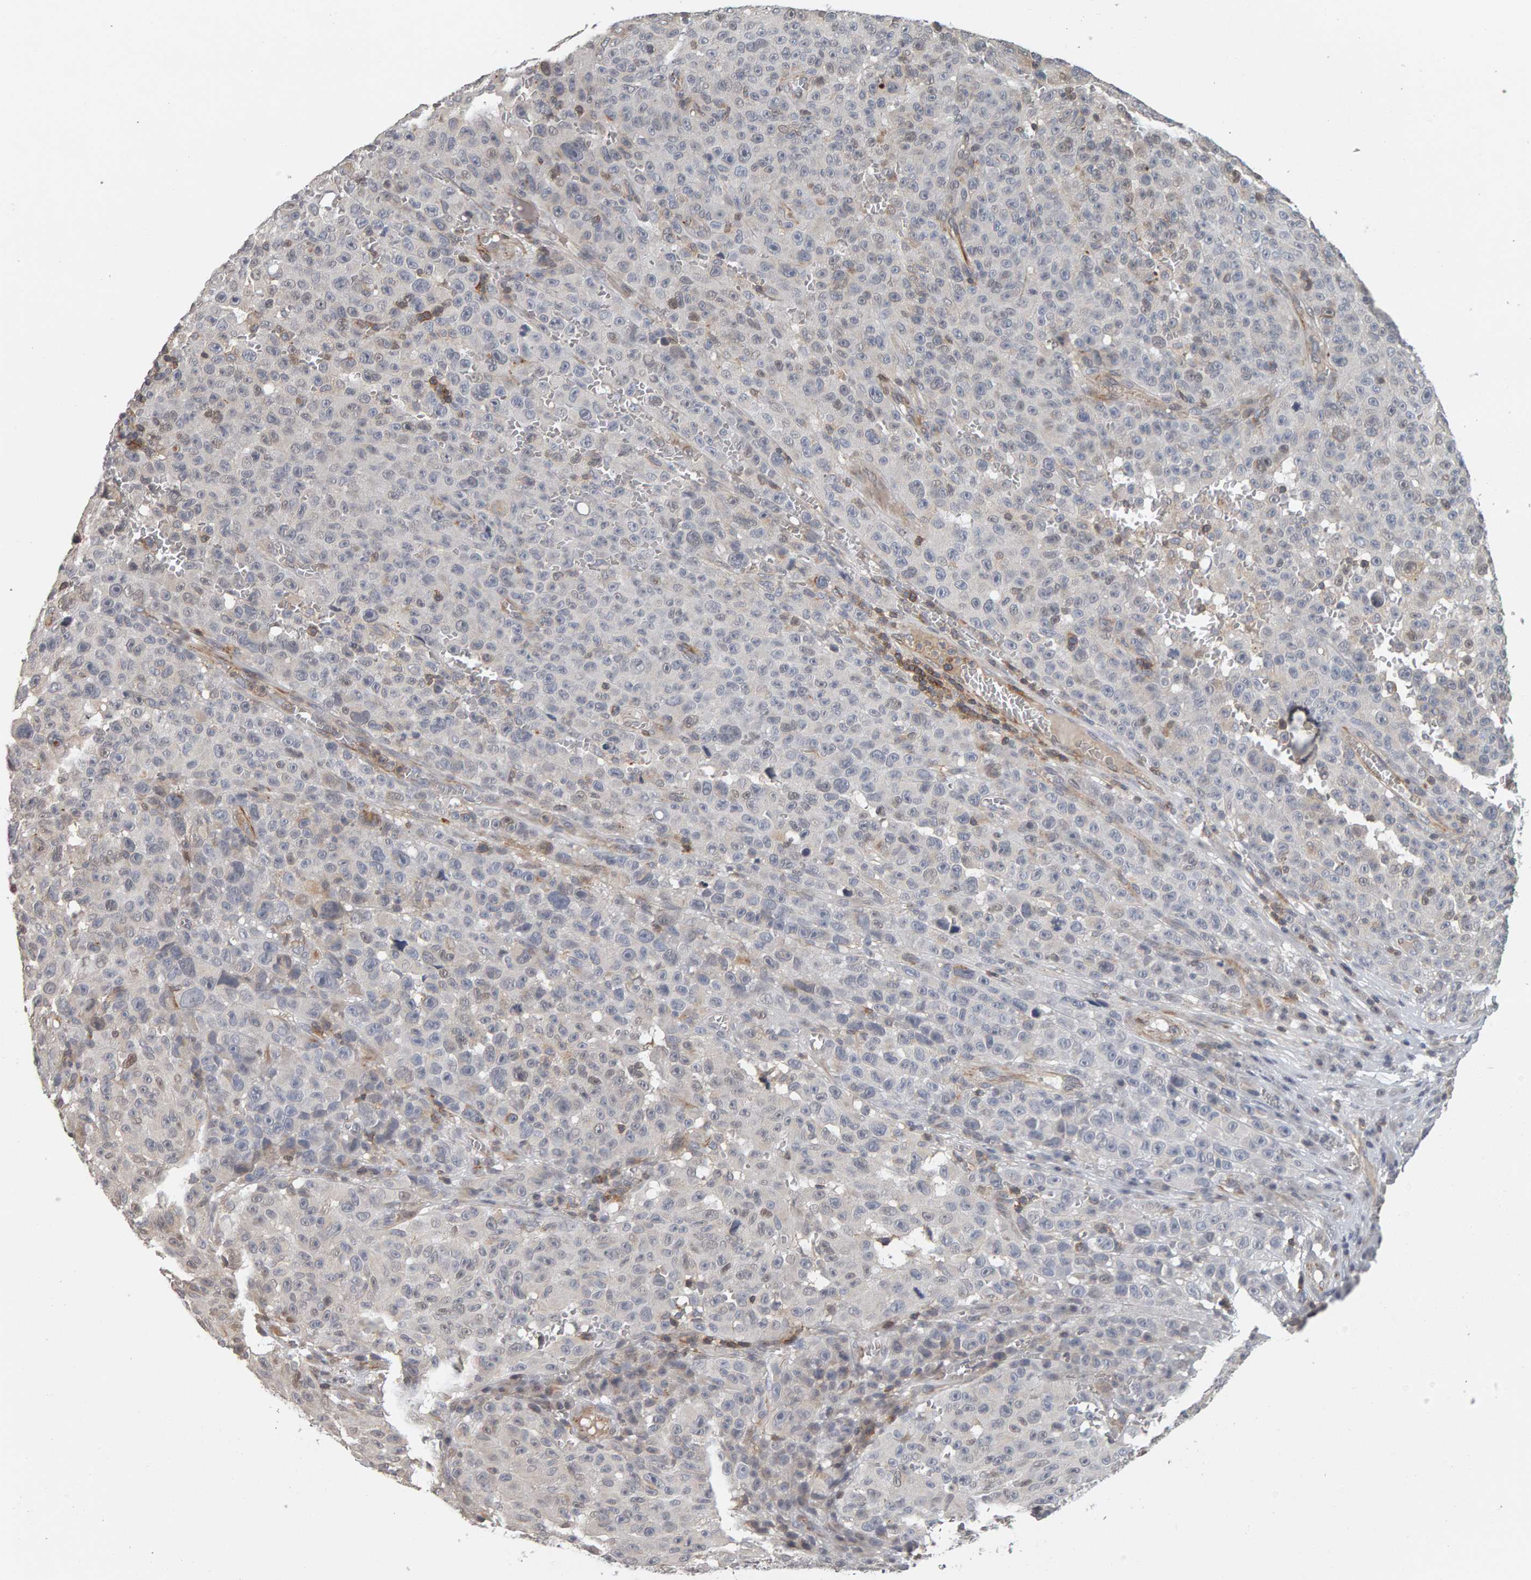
{"staining": {"intensity": "negative", "quantity": "none", "location": "none"}, "tissue": "melanoma", "cell_type": "Tumor cells", "image_type": "cancer", "snomed": [{"axis": "morphology", "description": "Malignant melanoma, NOS"}, {"axis": "topography", "description": "Skin"}], "caption": "This is an immunohistochemistry (IHC) photomicrograph of human melanoma. There is no staining in tumor cells.", "gene": "TEFM", "patient": {"sex": "female", "age": 82}}